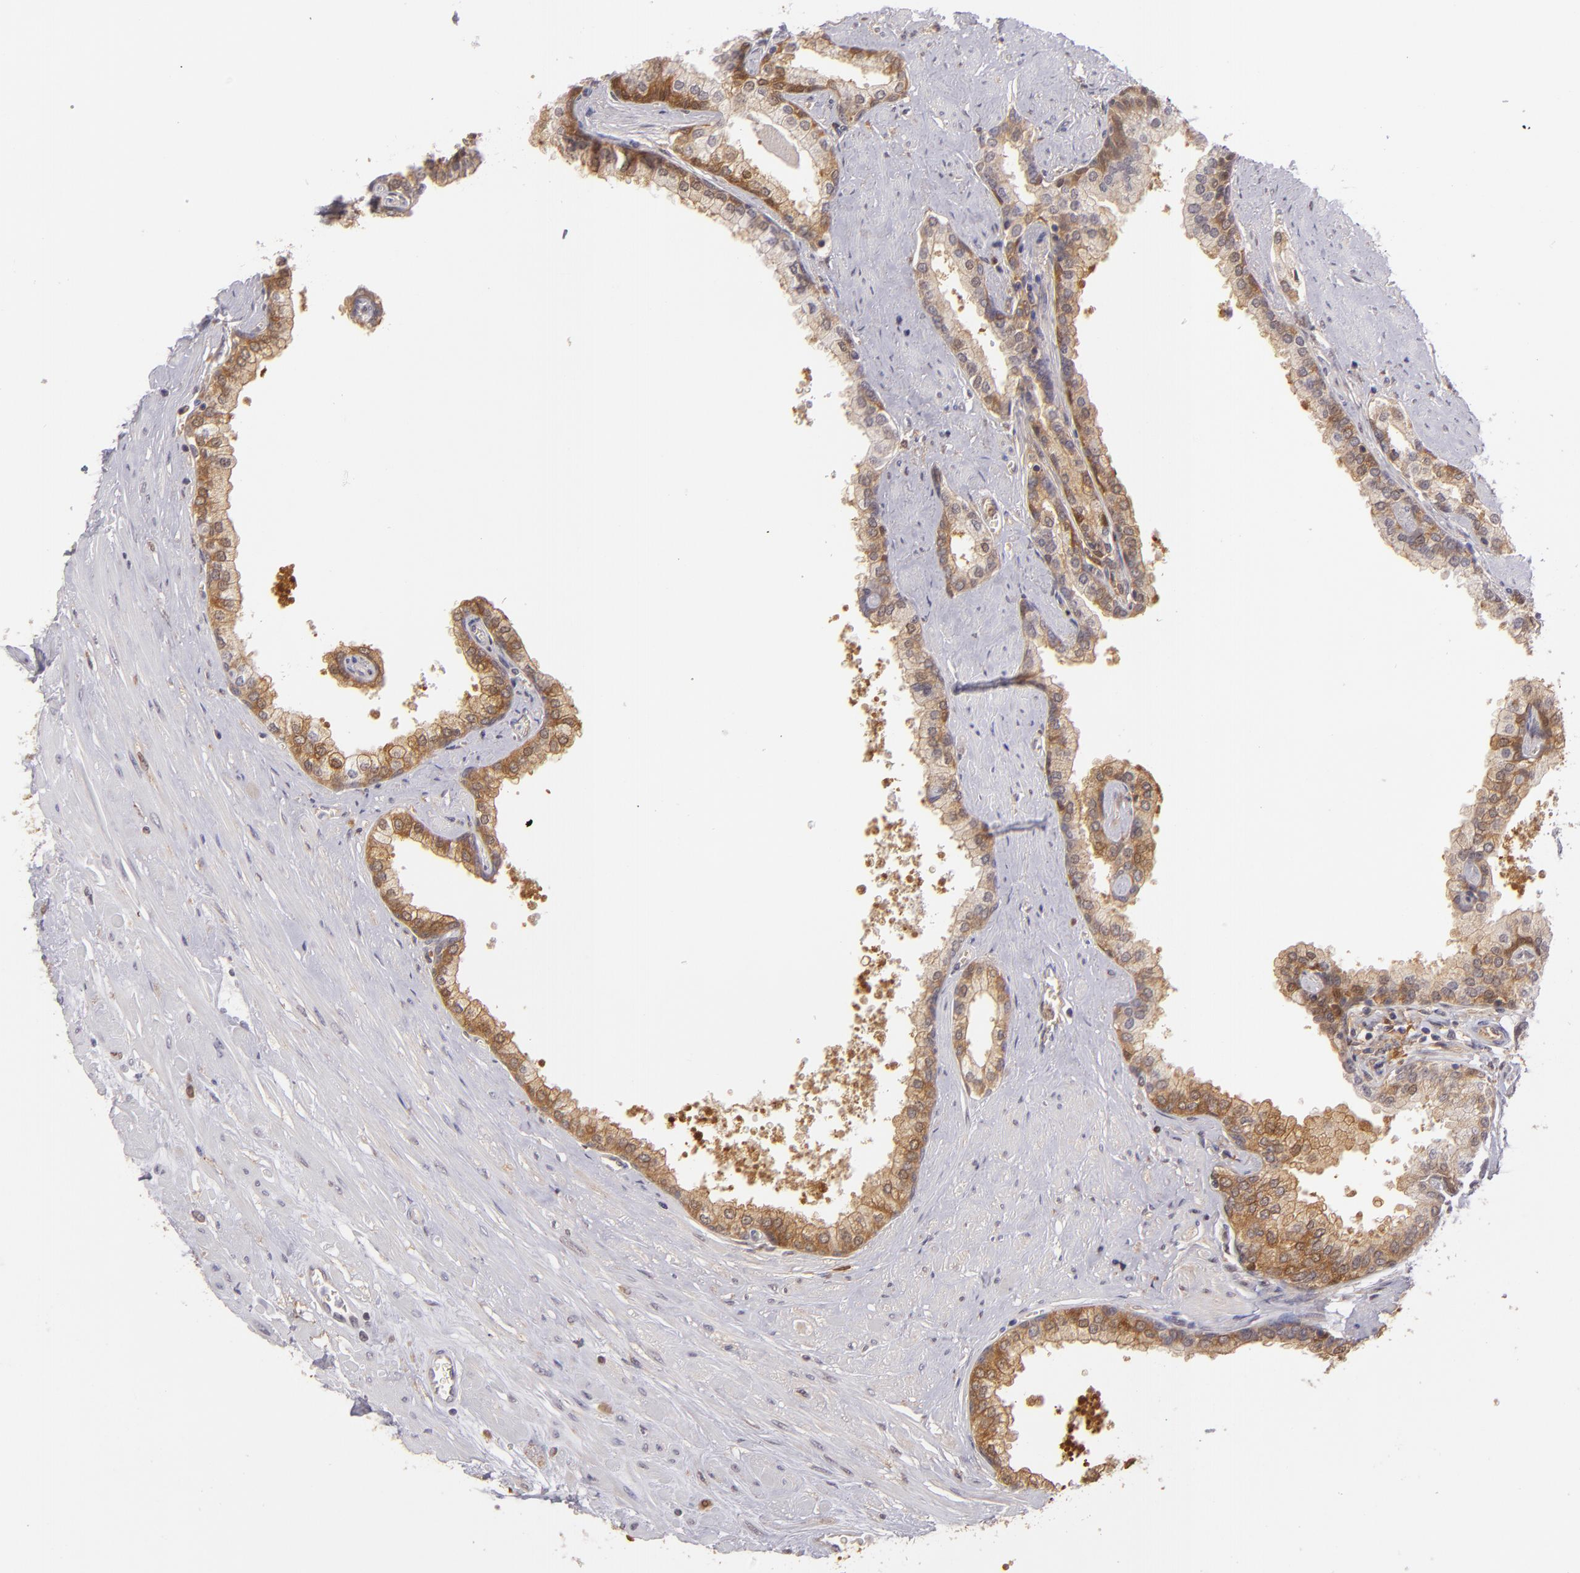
{"staining": {"intensity": "strong", "quantity": ">75%", "location": "cytoplasmic/membranous"}, "tissue": "prostate", "cell_type": "Glandular cells", "image_type": "normal", "snomed": [{"axis": "morphology", "description": "Normal tissue, NOS"}, {"axis": "topography", "description": "Prostate"}], "caption": "An immunohistochemistry micrograph of unremarkable tissue is shown. Protein staining in brown highlights strong cytoplasmic/membranous positivity in prostate within glandular cells.", "gene": "HSPH1", "patient": {"sex": "male", "age": 60}}